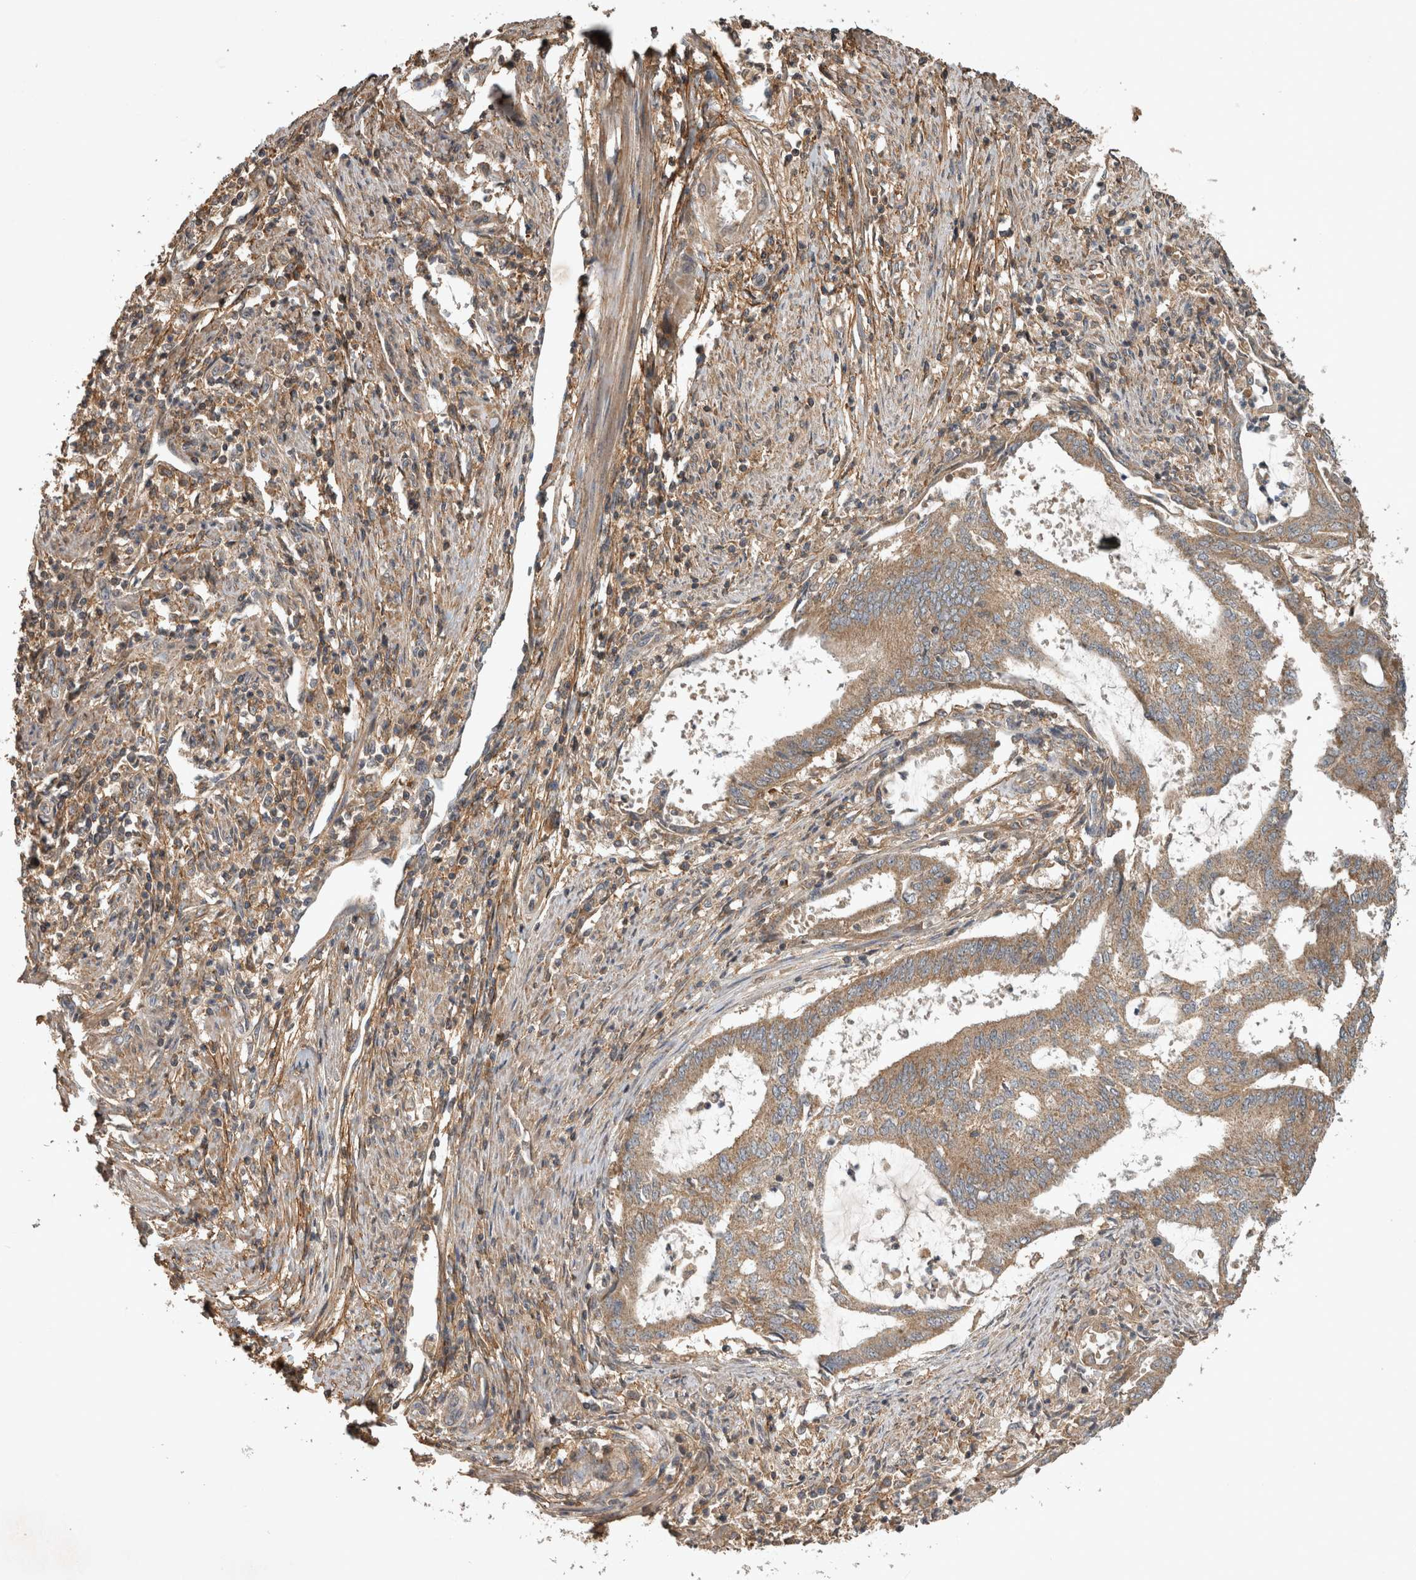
{"staining": {"intensity": "moderate", "quantity": ">75%", "location": "cytoplasmic/membranous"}, "tissue": "endometrial cancer", "cell_type": "Tumor cells", "image_type": "cancer", "snomed": [{"axis": "morphology", "description": "Adenocarcinoma, NOS"}, {"axis": "topography", "description": "Endometrium"}], "caption": "Immunohistochemistry (IHC) image of endometrial cancer (adenocarcinoma) stained for a protein (brown), which reveals medium levels of moderate cytoplasmic/membranous expression in approximately >75% of tumor cells.", "gene": "TRMT61B", "patient": {"sex": "female", "age": 51}}